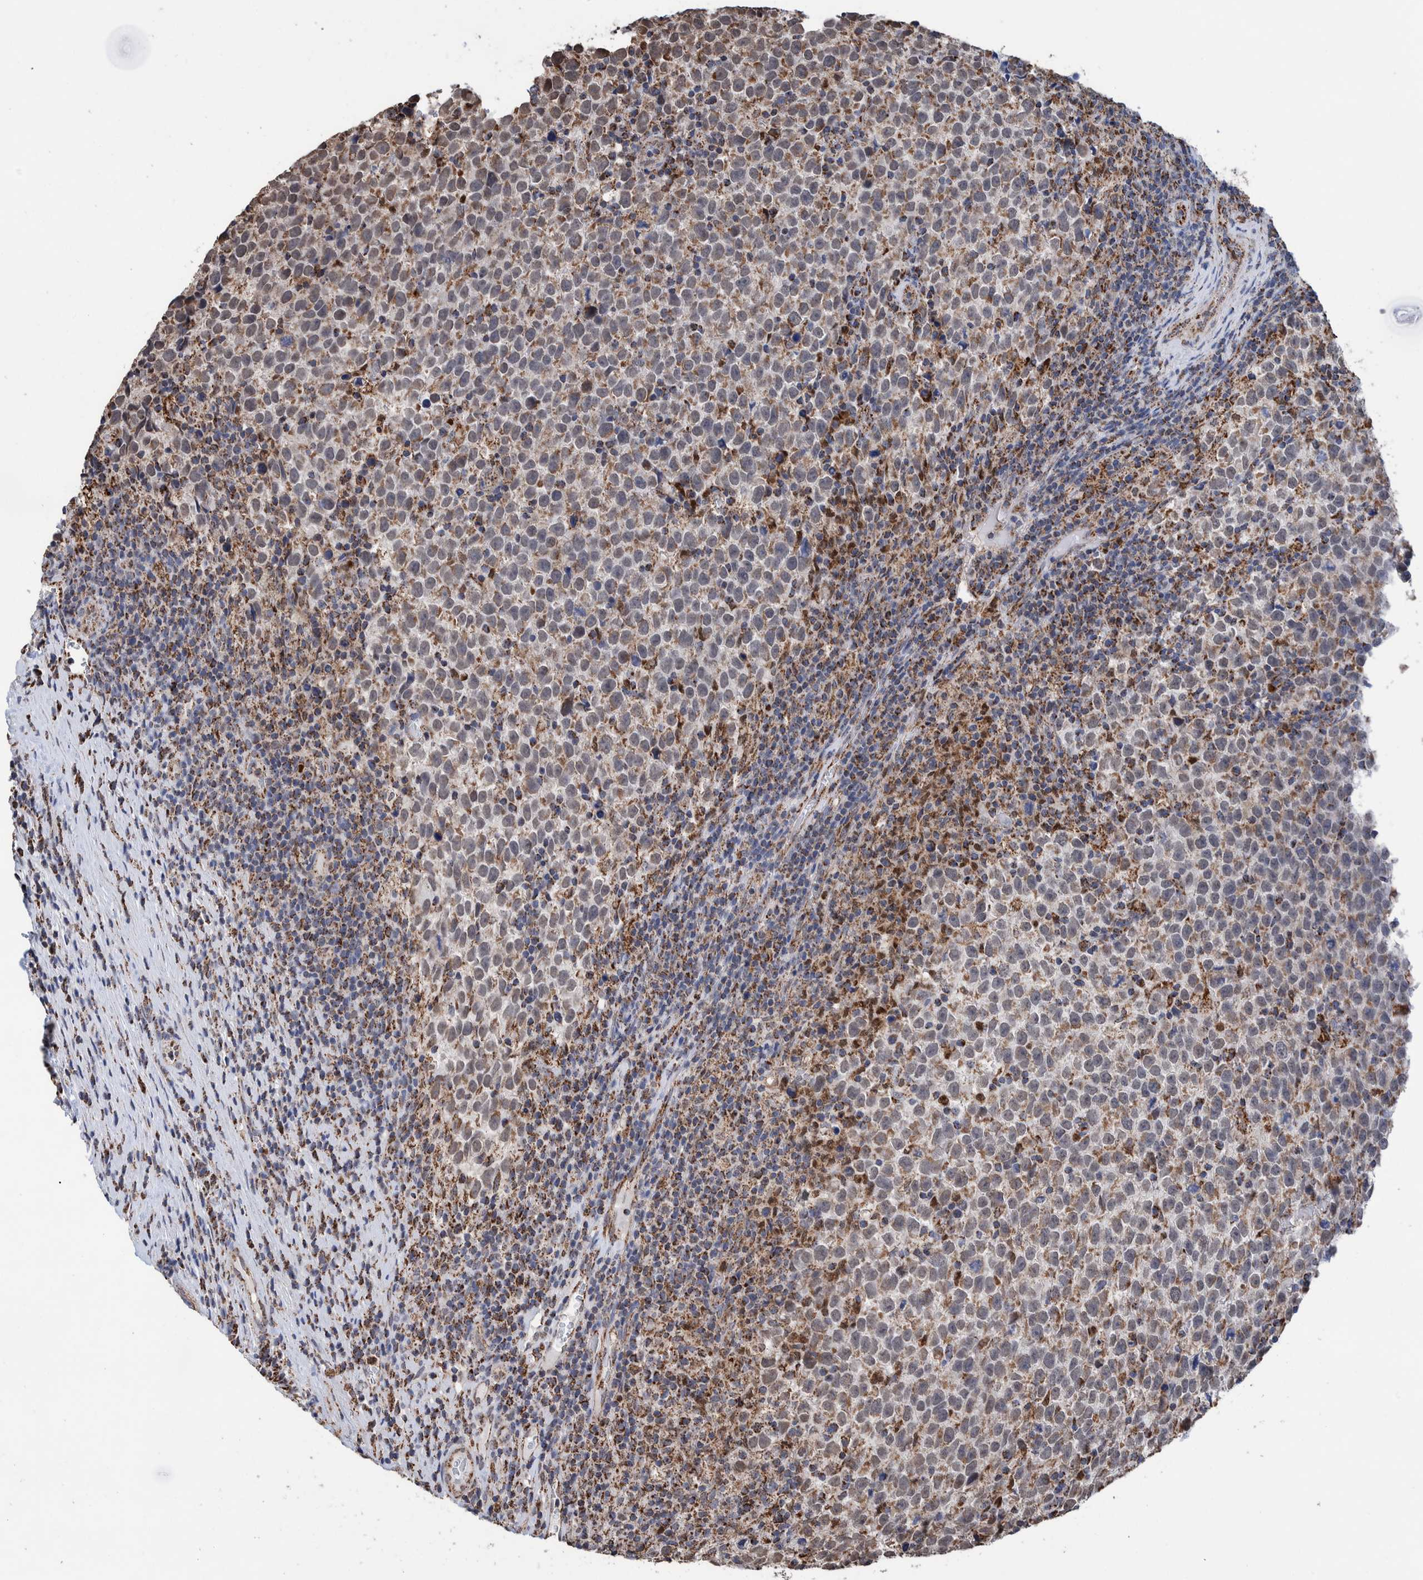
{"staining": {"intensity": "moderate", "quantity": "<25%", "location": "cytoplasmic/membranous"}, "tissue": "testis cancer", "cell_type": "Tumor cells", "image_type": "cancer", "snomed": [{"axis": "morphology", "description": "Normal tissue, NOS"}, {"axis": "morphology", "description": "Seminoma, NOS"}, {"axis": "topography", "description": "Testis"}], "caption": "Moderate cytoplasmic/membranous protein expression is seen in about <25% of tumor cells in testis cancer (seminoma).", "gene": "DECR1", "patient": {"sex": "male", "age": 43}}